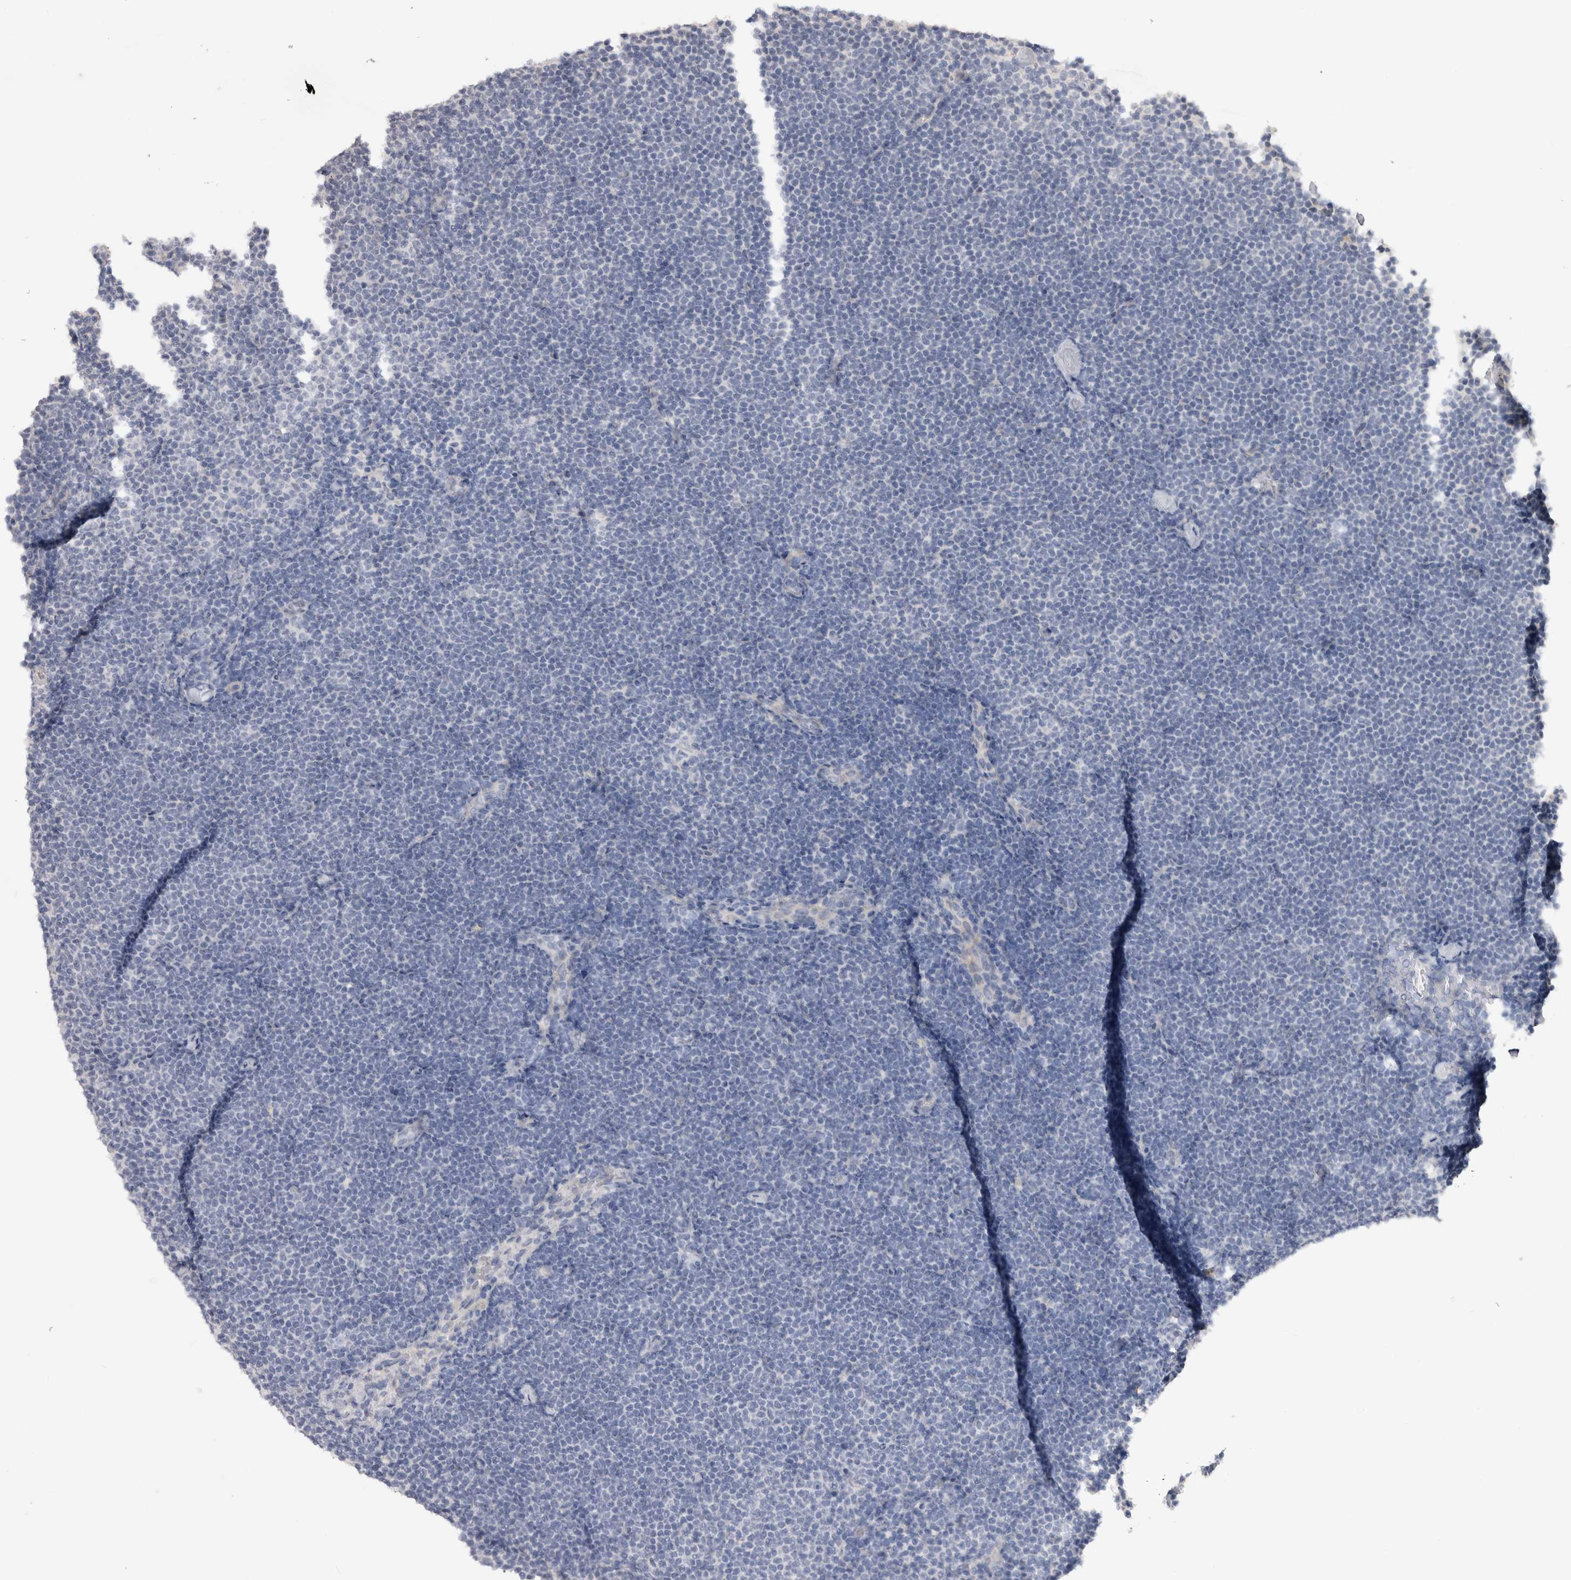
{"staining": {"intensity": "negative", "quantity": "none", "location": "none"}, "tissue": "lymphoma", "cell_type": "Tumor cells", "image_type": "cancer", "snomed": [{"axis": "morphology", "description": "Malignant lymphoma, non-Hodgkin's type, Low grade"}, {"axis": "topography", "description": "Lymph node"}], "caption": "An image of lymphoma stained for a protein exhibits no brown staining in tumor cells.", "gene": "ADAM2", "patient": {"sex": "female", "age": 53}}